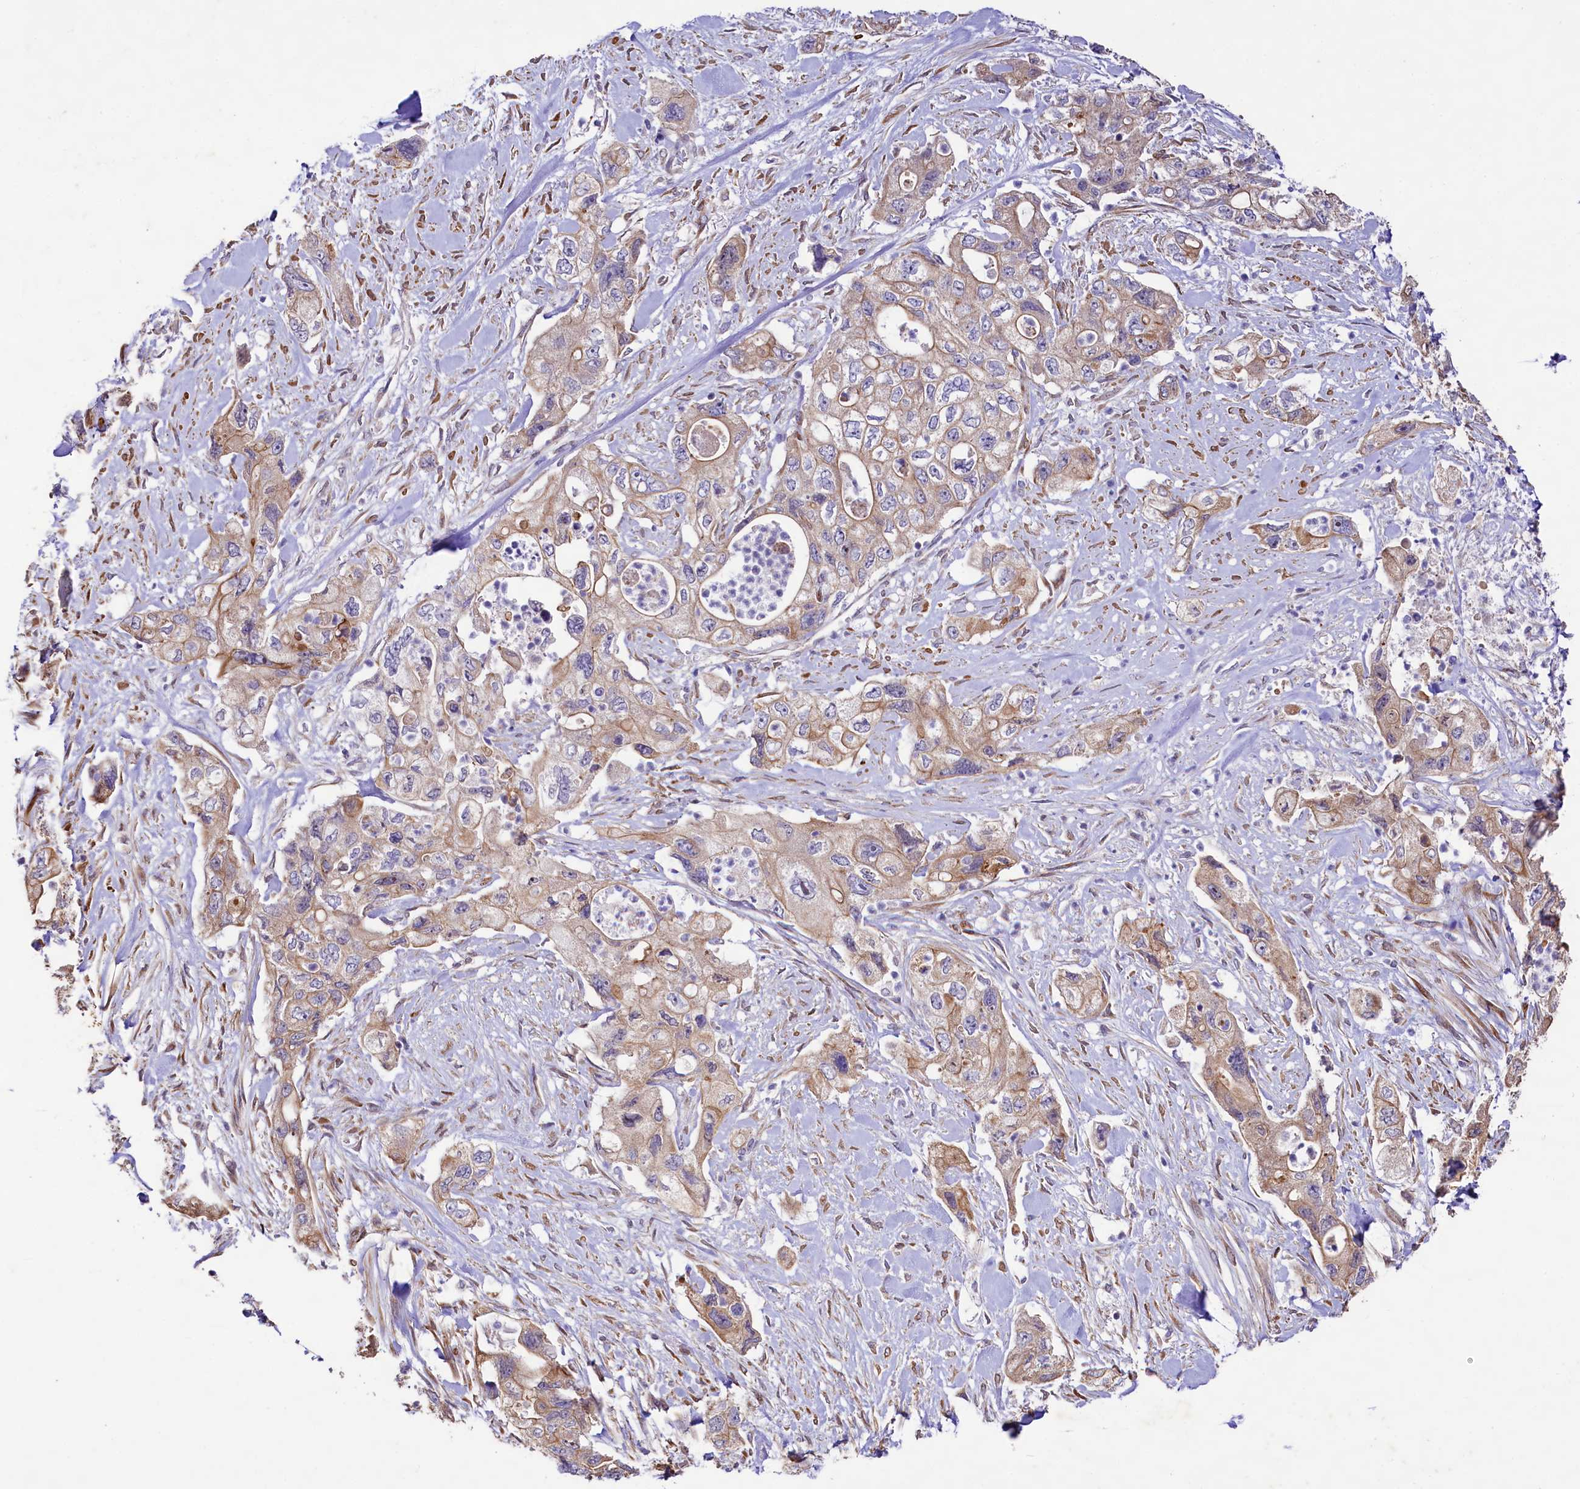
{"staining": {"intensity": "weak", "quantity": "25%-75%", "location": "cytoplasmic/membranous"}, "tissue": "pancreatic cancer", "cell_type": "Tumor cells", "image_type": "cancer", "snomed": [{"axis": "morphology", "description": "Adenocarcinoma, NOS"}, {"axis": "topography", "description": "Pancreas"}], "caption": "Brown immunohistochemical staining in adenocarcinoma (pancreatic) exhibits weak cytoplasmic/membranous positivity in about 25%-75% of tumor cells. (IHC, brightfield microscopy, high magnification).", "gene": "VPS11", "patient": {"sex": "female", "age": 73}}